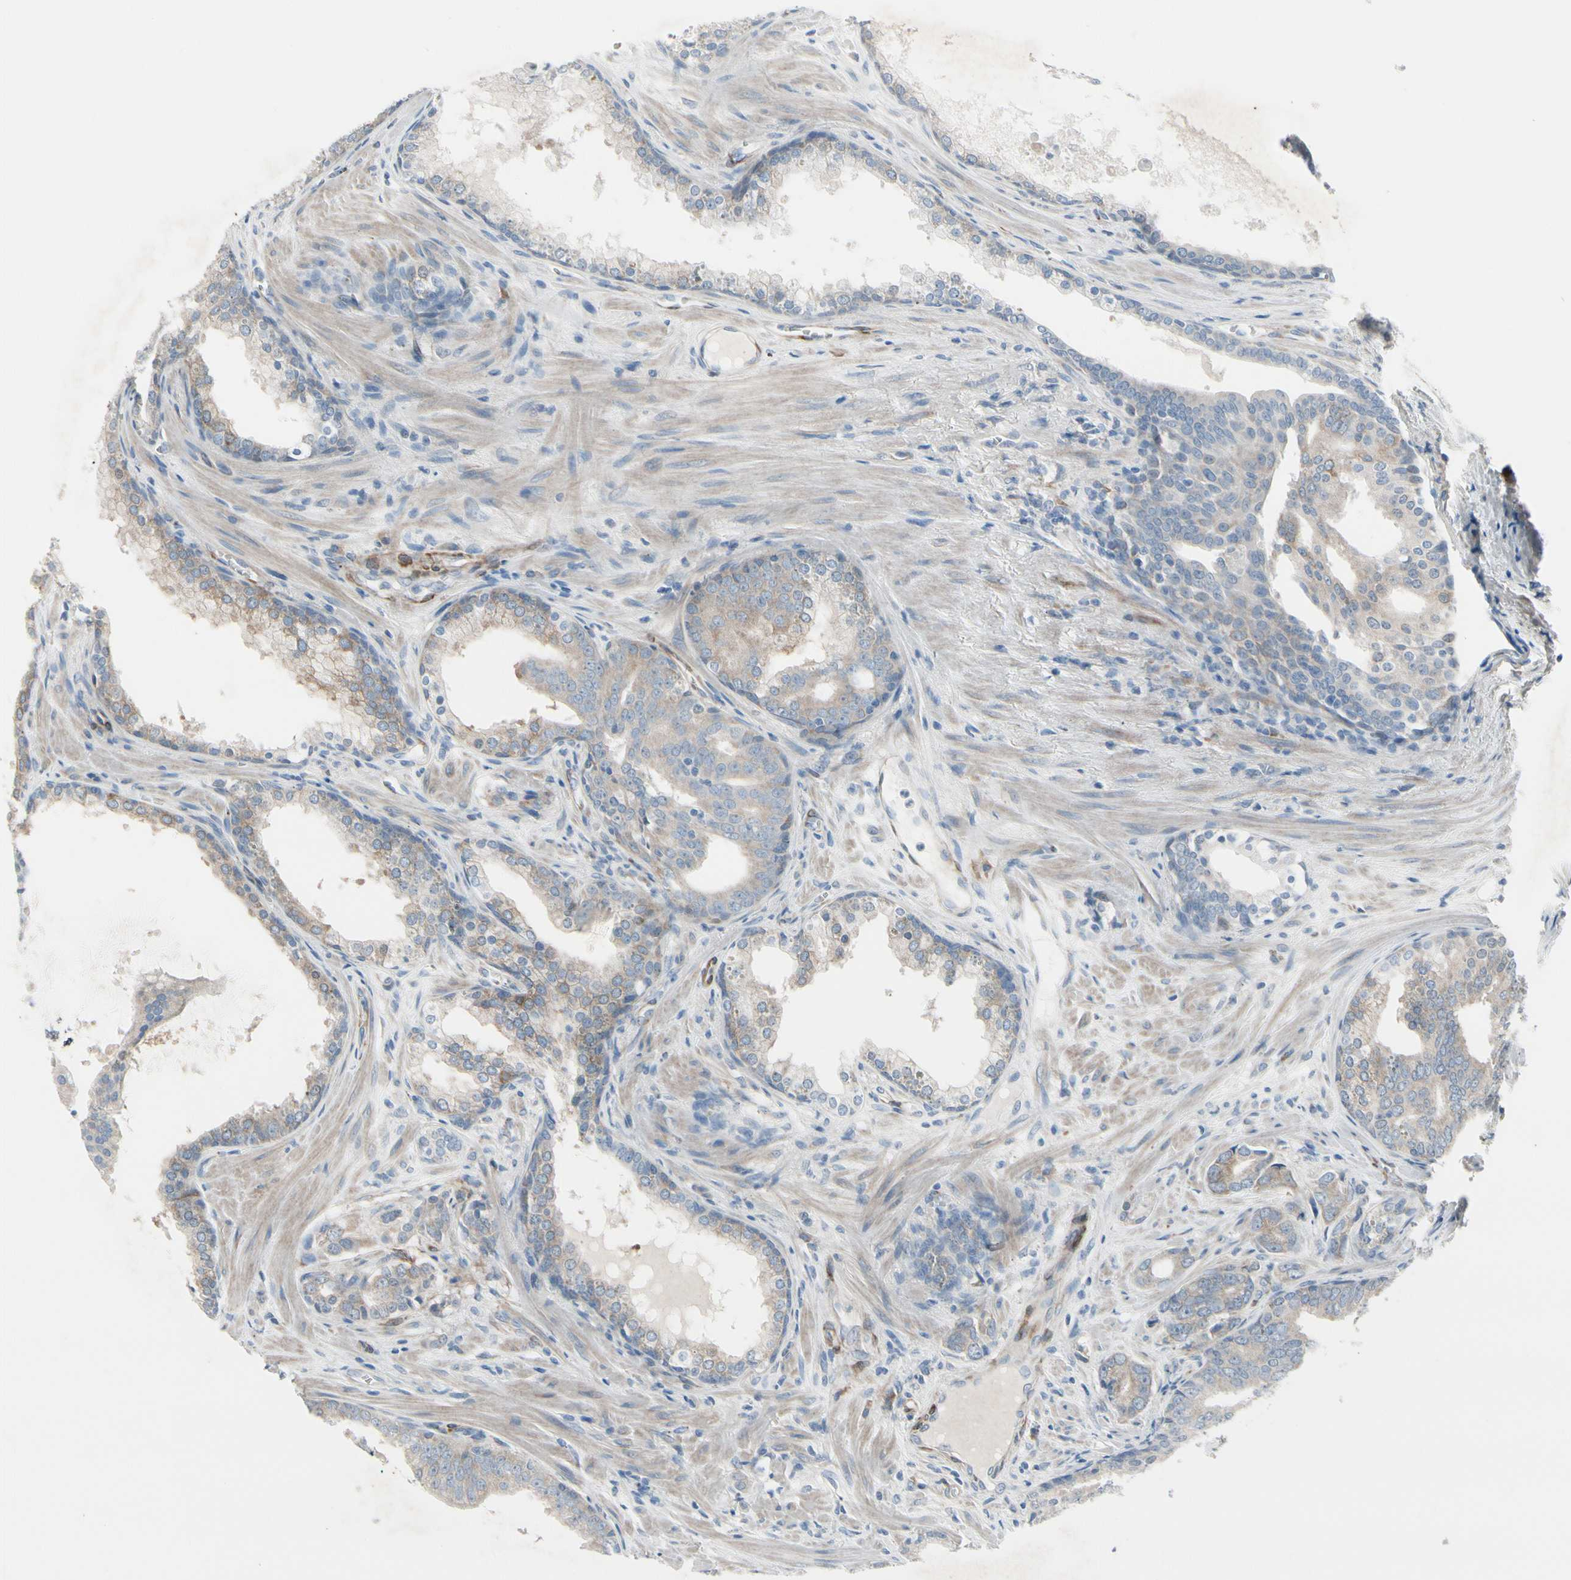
{"staining": {"intensity": "weak", "quantity": ">75%", "location": "cytoplasmic/membranous"}, "tissue": "prostate cancer", "cell_type": "Tumor cells", "image_type": "cancer", "snomed": [{"axis": "morphology", "description": "Adenocarcinoma, Low grade"}, {"axis": "topography", "description": "Prostate"}], "caption": "Tumor cells display low levels of weak cytoplasmic/membranous staining in approximately >75% of cells in prostate cancer (adenocarcinoma (low-grade)).", "gene": "MAP2", "patient": {"sex": "male", "age": 58}}